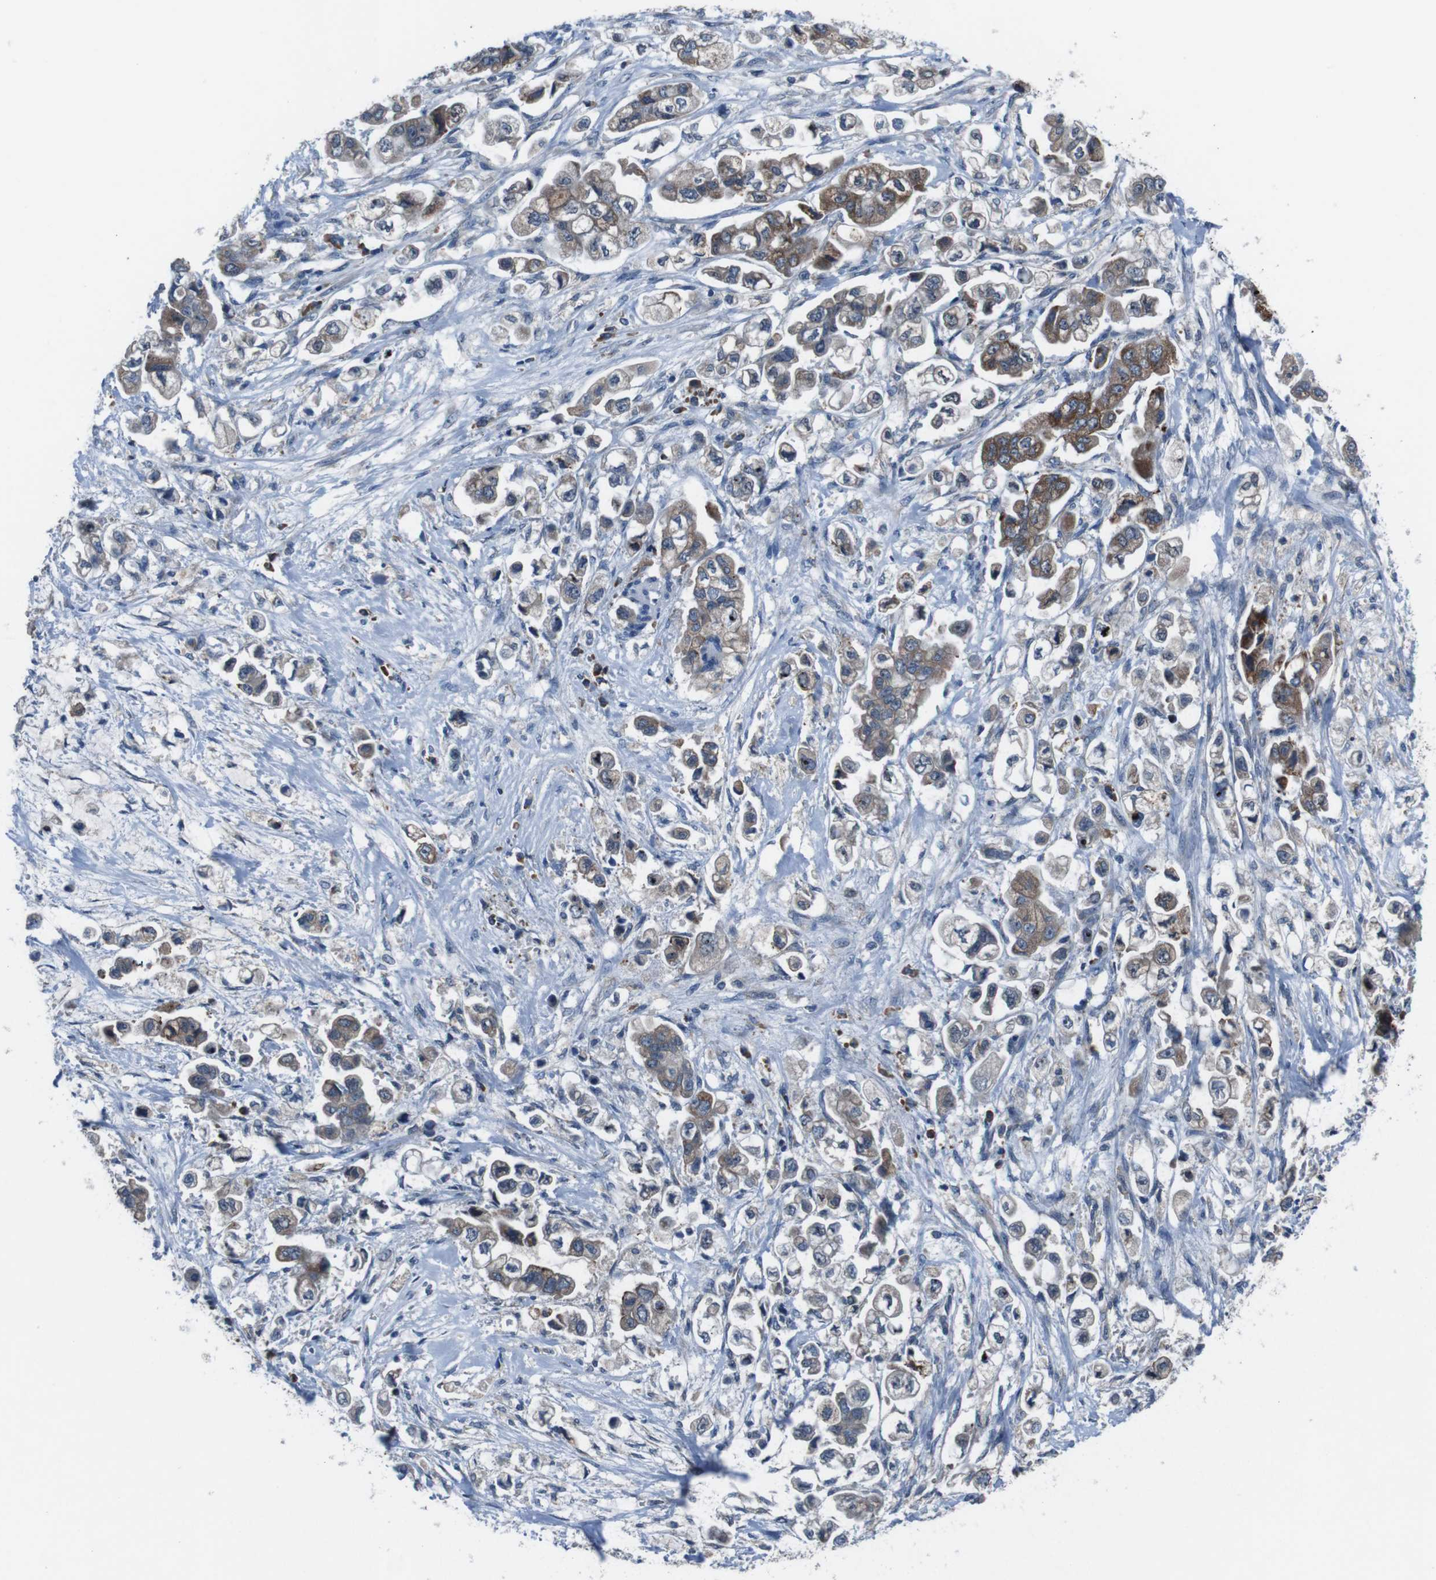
{"staining": {"intensity": "moderate", "quantity": ">75%", "location": "cytoplasmic/membranous"}, "tissue": "stomach cancer", "cell_type": "Tumor cells", "image_type": "cancer", "snomed": [{"axis": "morphology", "description": "Adenocarcinoma, NOS"}, {"axis": "topography", "description": "Stomach"}], "caption": "Protein analysis of stomach cancer tissue demonstrates moderate cytoplasmic/membranous expression in about >75% of tumor cells.", "gene": "CDH22", "patient": {"sex": "male", "age": 62}}